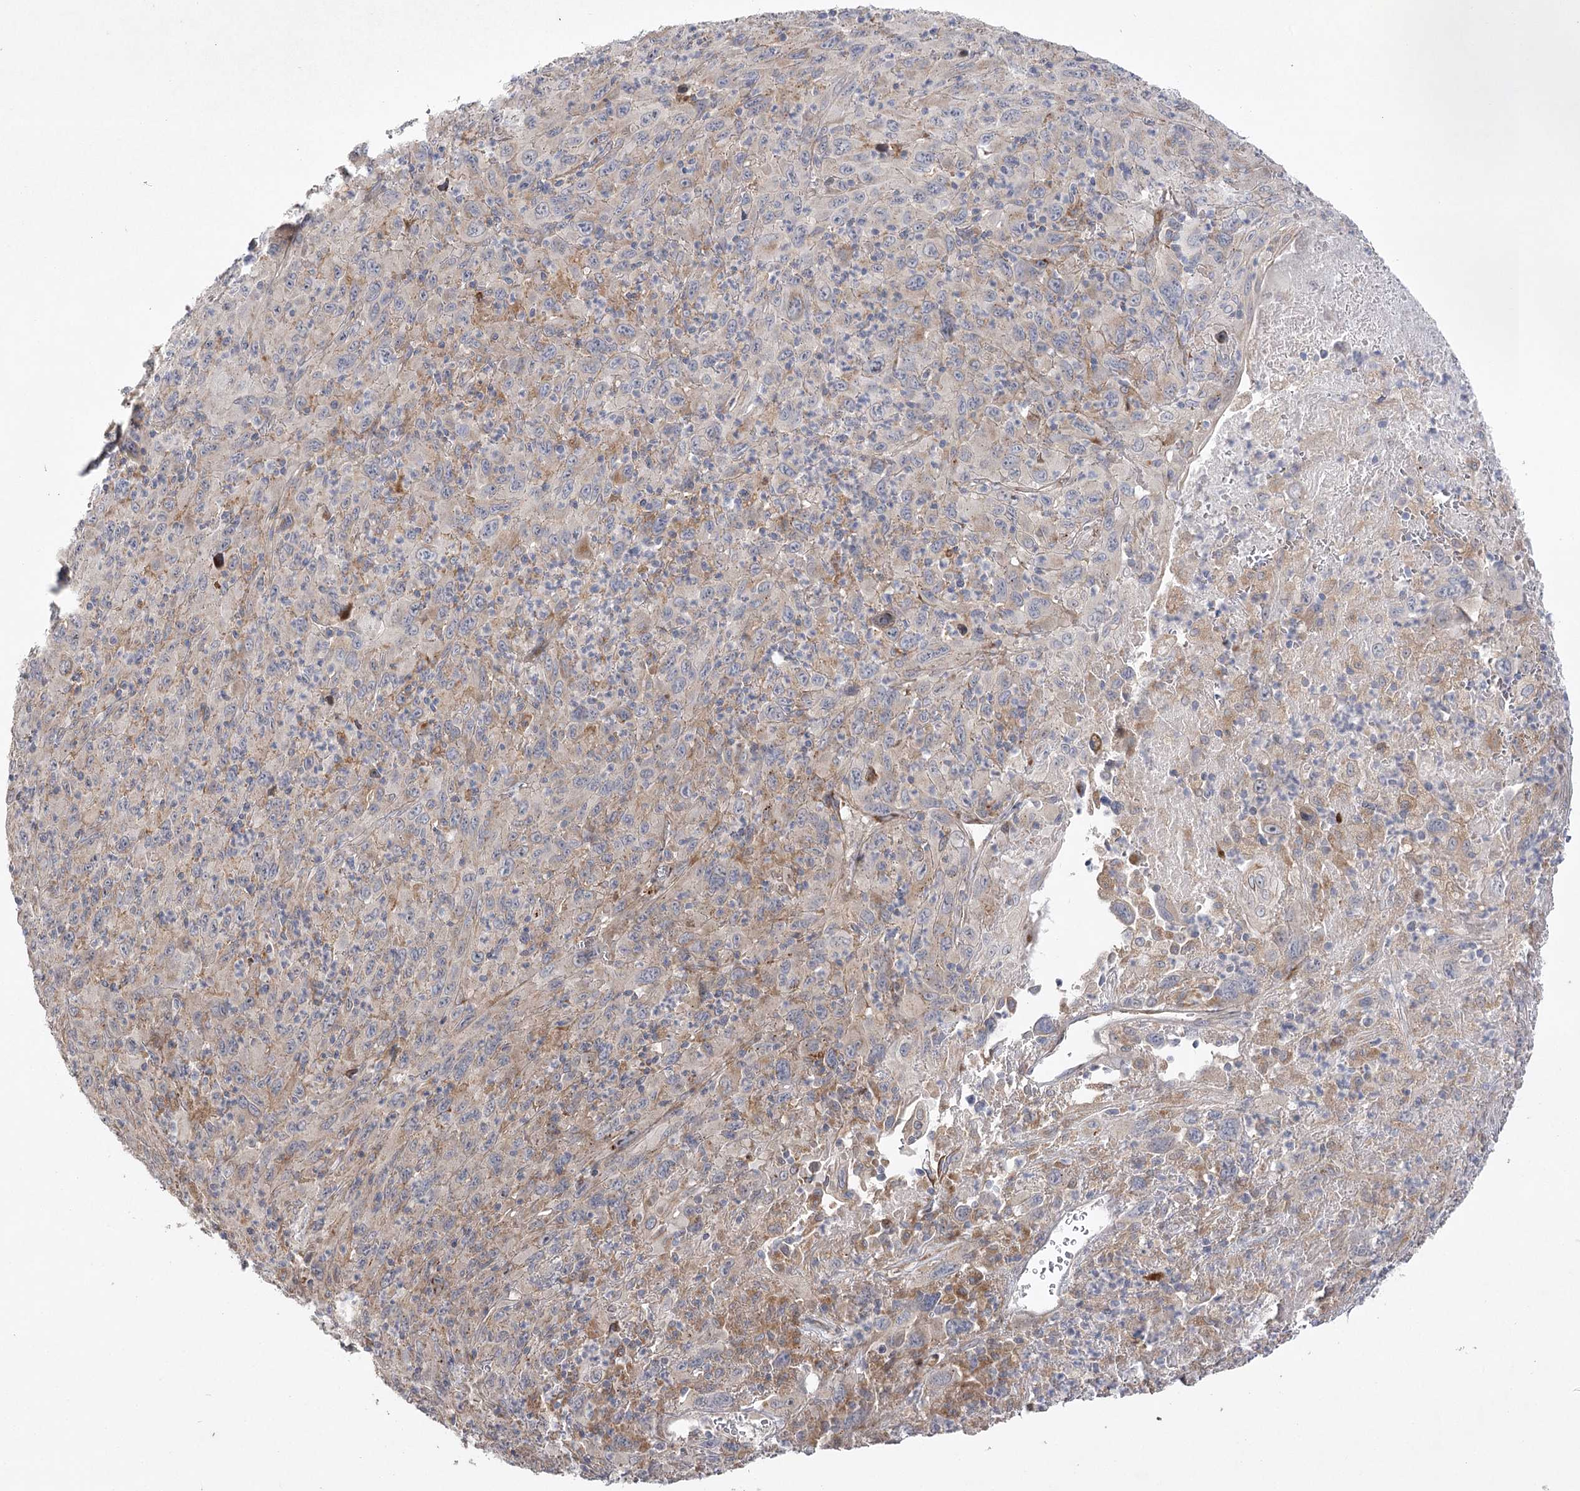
{"staining": {"intensity": "weak", "quantity": "<25%", "location": "cytoplasmic/membranous"}, "tissue": "melanoma", "cell_type": "Tumor cells", "image_type": "cancer", "snomed": [{"axis": "morphology", "description": "Malignant melanoma, Metastatic site"}, {"axis": "topography", "description": "Skin"}], "caption": "Immunohistochemistry (IHC) photomicrograph of human malignant melanoma (metastatic site) stained for a protein (brown), which reveals no staining in tumor cells.", "gene": "OBSL1", "patient": {"sex": "female", "age": 56}}